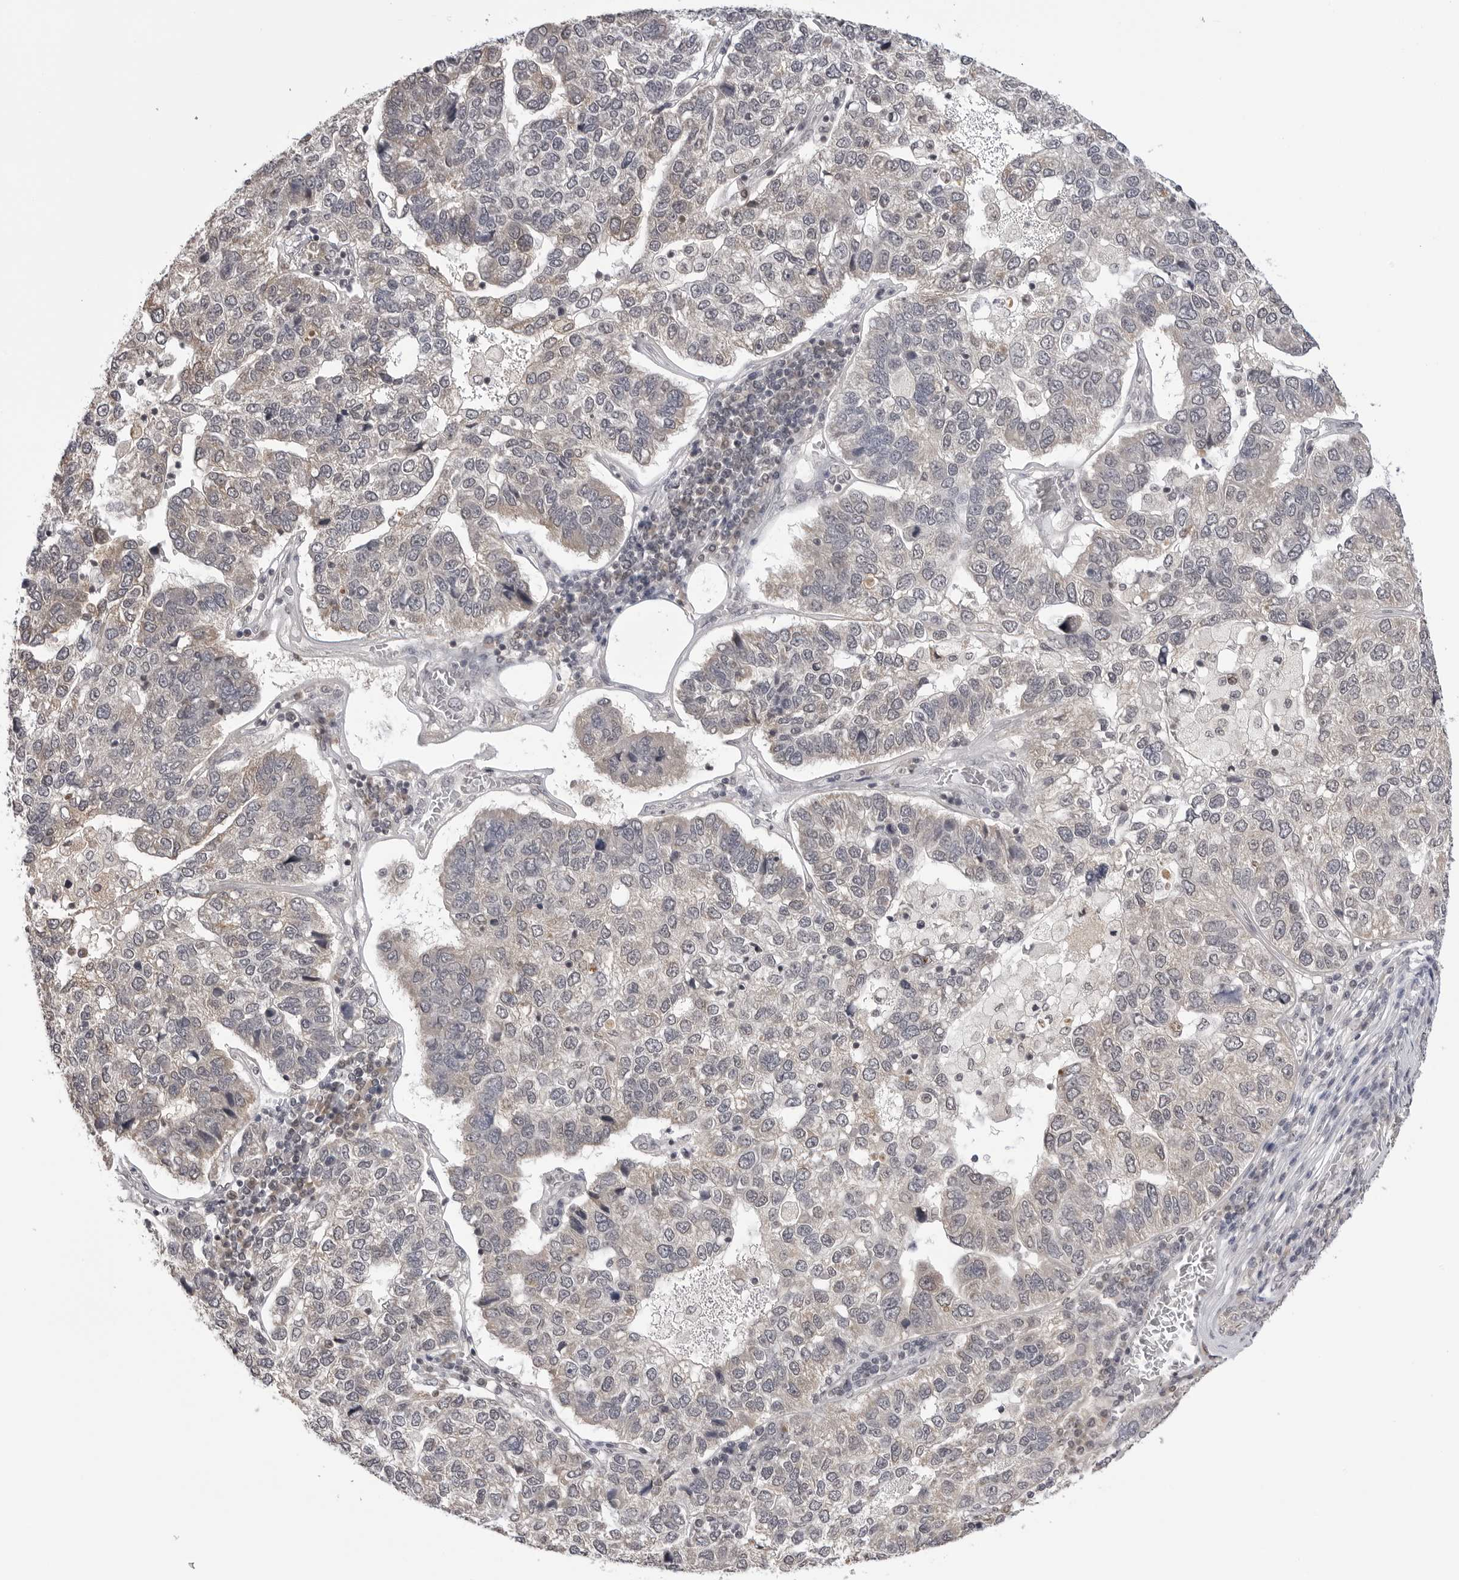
{"staining": {"intensity": "weak", "quantity": "25%-75%", "location": "cytoplasmic/membranous"}, "tissue": "pancreatic cancer", "cell_type": "Tumor cells", "image_type": "cancer", "snomed": [{"axis": "morphology", "description": "Adenocarcinoma, NOS"}, {"axis": "topography", "description": "Pancreas"}], "caption": "An immunohistochemistry (IHC) histopathology image of neoplastic tissue is shown. Protein staining in brown shows weak cytoplasmic/membranous positivity in pancreatic adenocarcinoma within tumor cells.", "gene": "CDK20", "patient": {"sex": "female", "age": 61}}